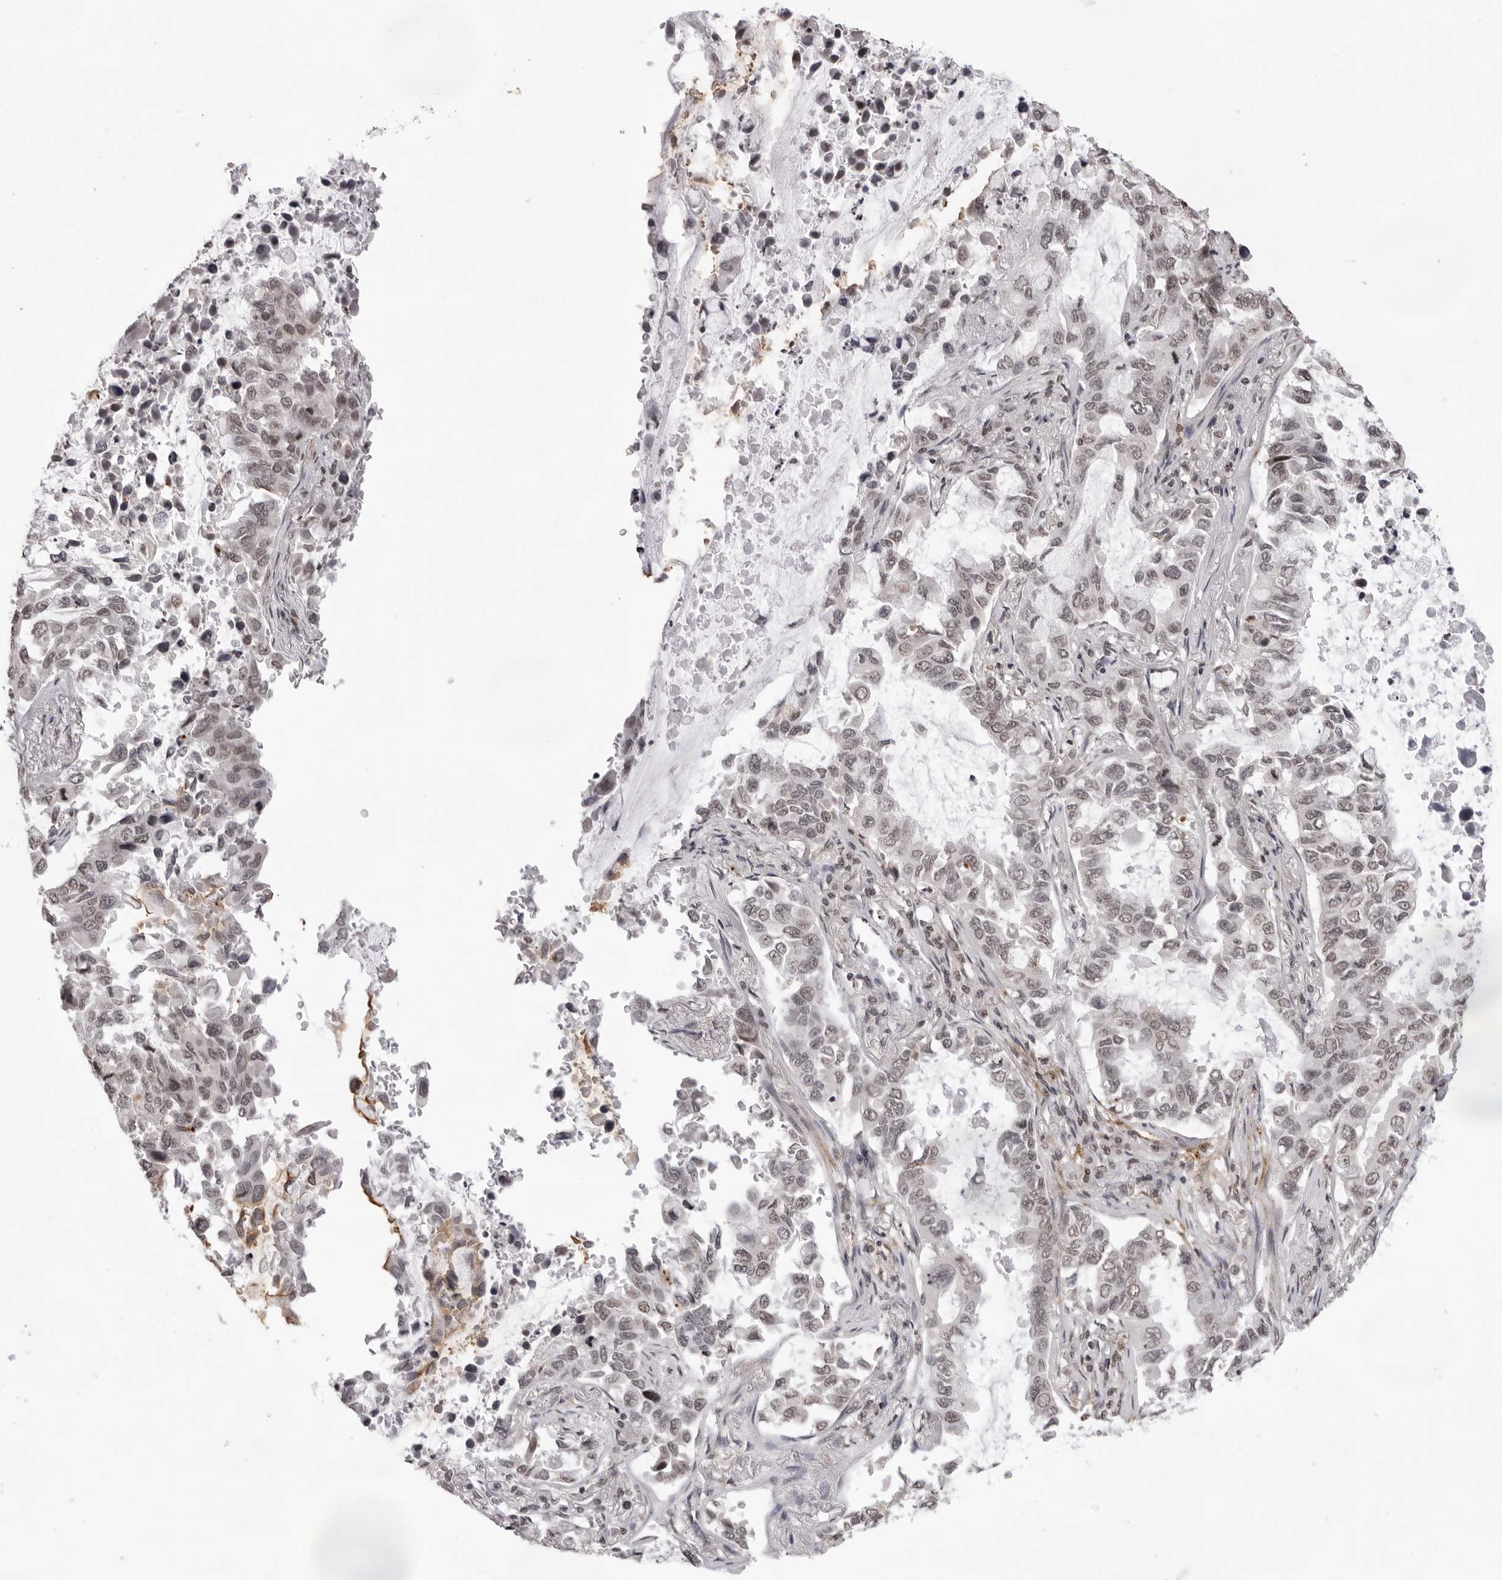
{"staining": {"intensity": "weak", "quantity": ">75%", "location": "nuclear"}, "tissue": "lung cancer", "cell_type": "Tumor cells", "image_type": "cancer", "snomed": [{"axis": "morphology", "description": "Adenocarcinoma, NOS"}, {"axis": "topography", "description": "Lung"}], "caption": "Immunohistochemistry staining of adenocarcinoma (lung), which demonstrates low levels of weak nuclear positivity in about >75% of tumor cells indicating weak nuclear protein positivity. The staining was performed using DAB (3,3'-diaminobenzidine) (brown) for protein detection and nuclei were counterstained in hematoxylin (blue).", "gene": "NTM", "patient": {"sex": "male", "age": 64}}